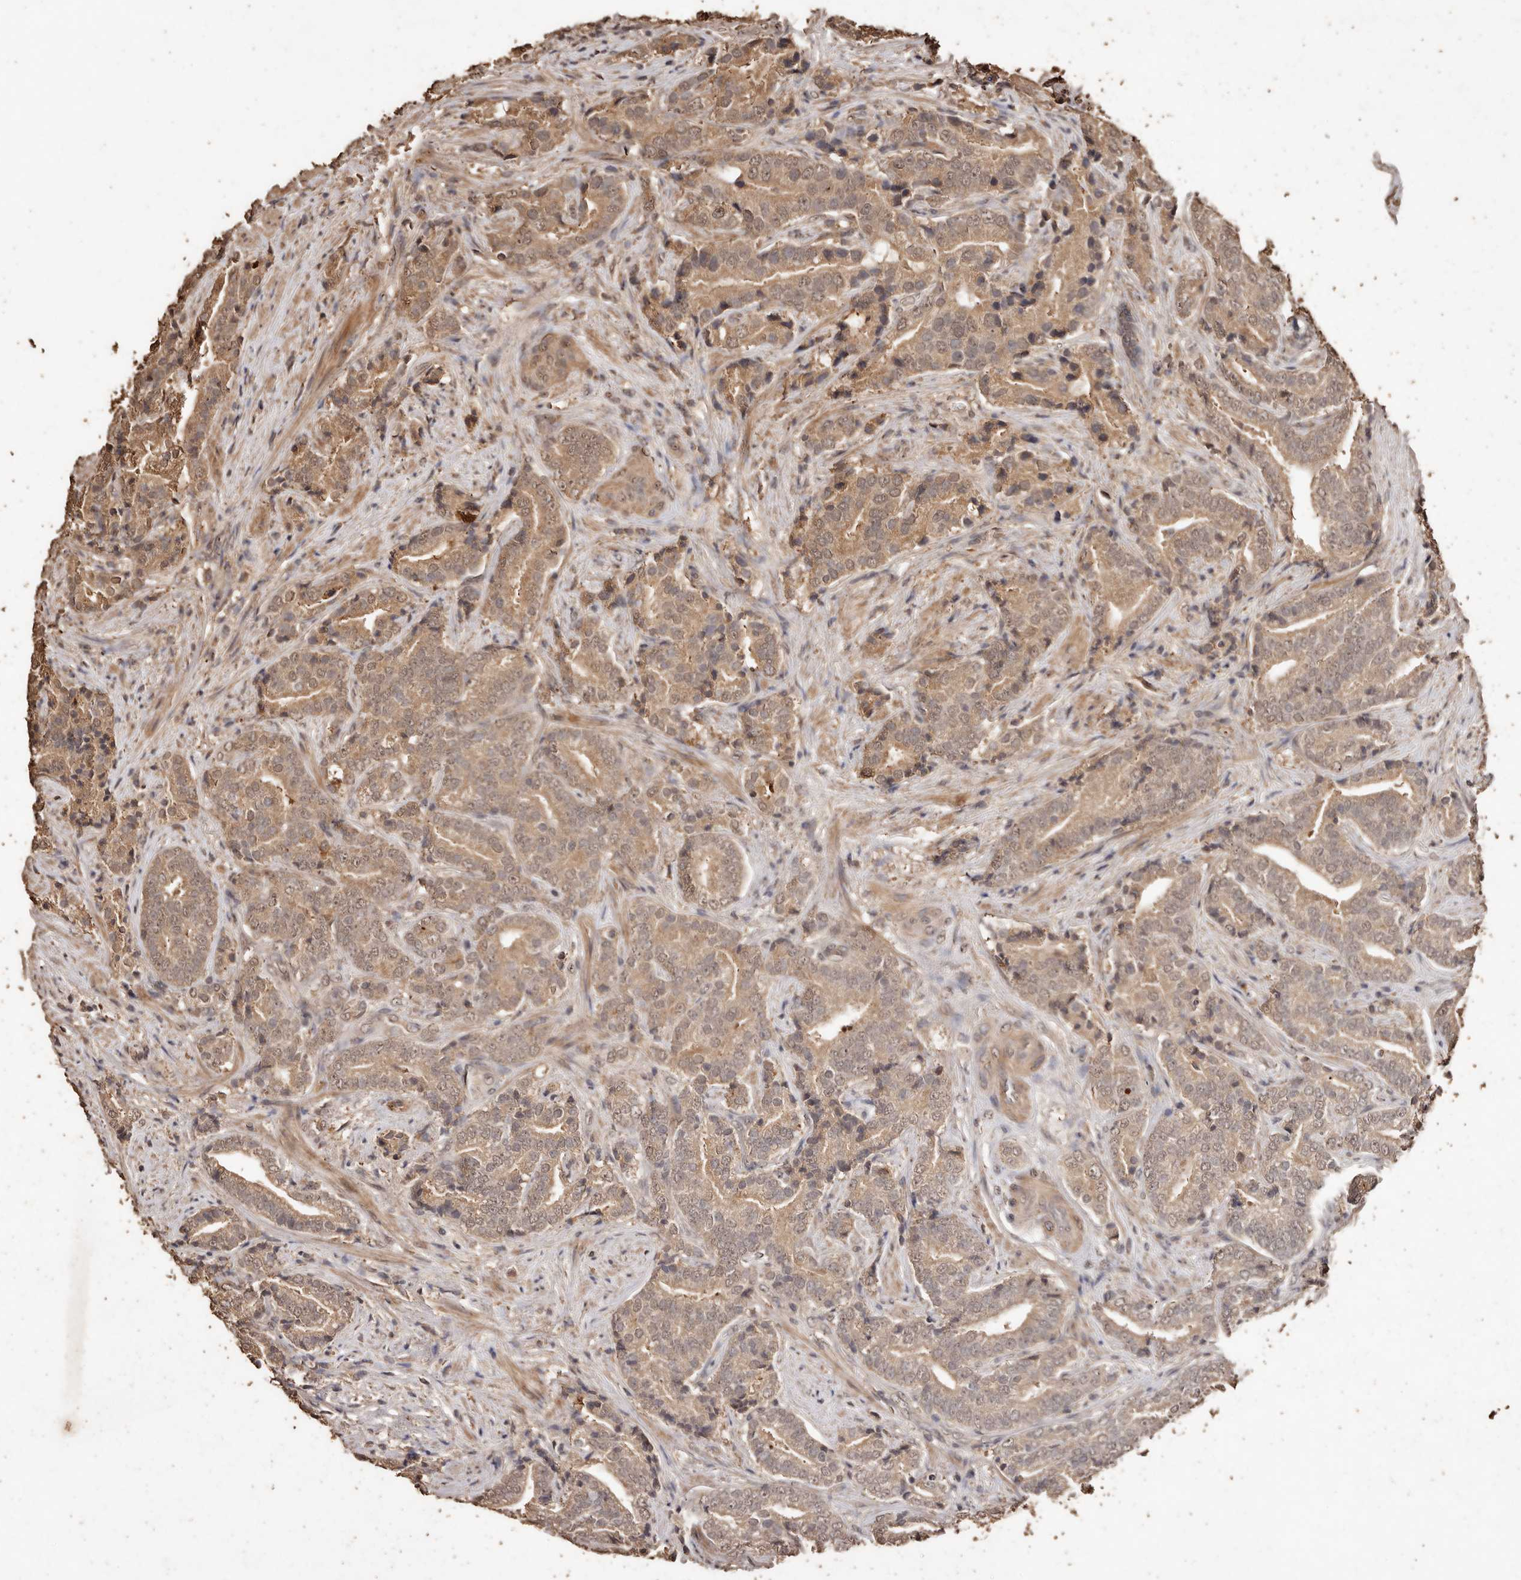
{"staining": {"intensity": "moderate", "quantity": ">75%", "location": "cytoplasmic/membranous,nuclear"}, "tissue": "prostate cancer", "cell_type": "Tumor cells", "image_type": "cancer", "snomed": [{"axis": "morphology", "description": "Adenocarcinoma, High grade"}, {"axis": "topography", "description": "Prostate"}], "caption": "Prostate cancer (adenocarcinoma (high-grade)) stained for a protein exhibits moderate cytoplasmic/membranous and nuclear positivity in tumor cells.", "gene": "PKDCC", "patient": {"sex": "male", "age": 57}}